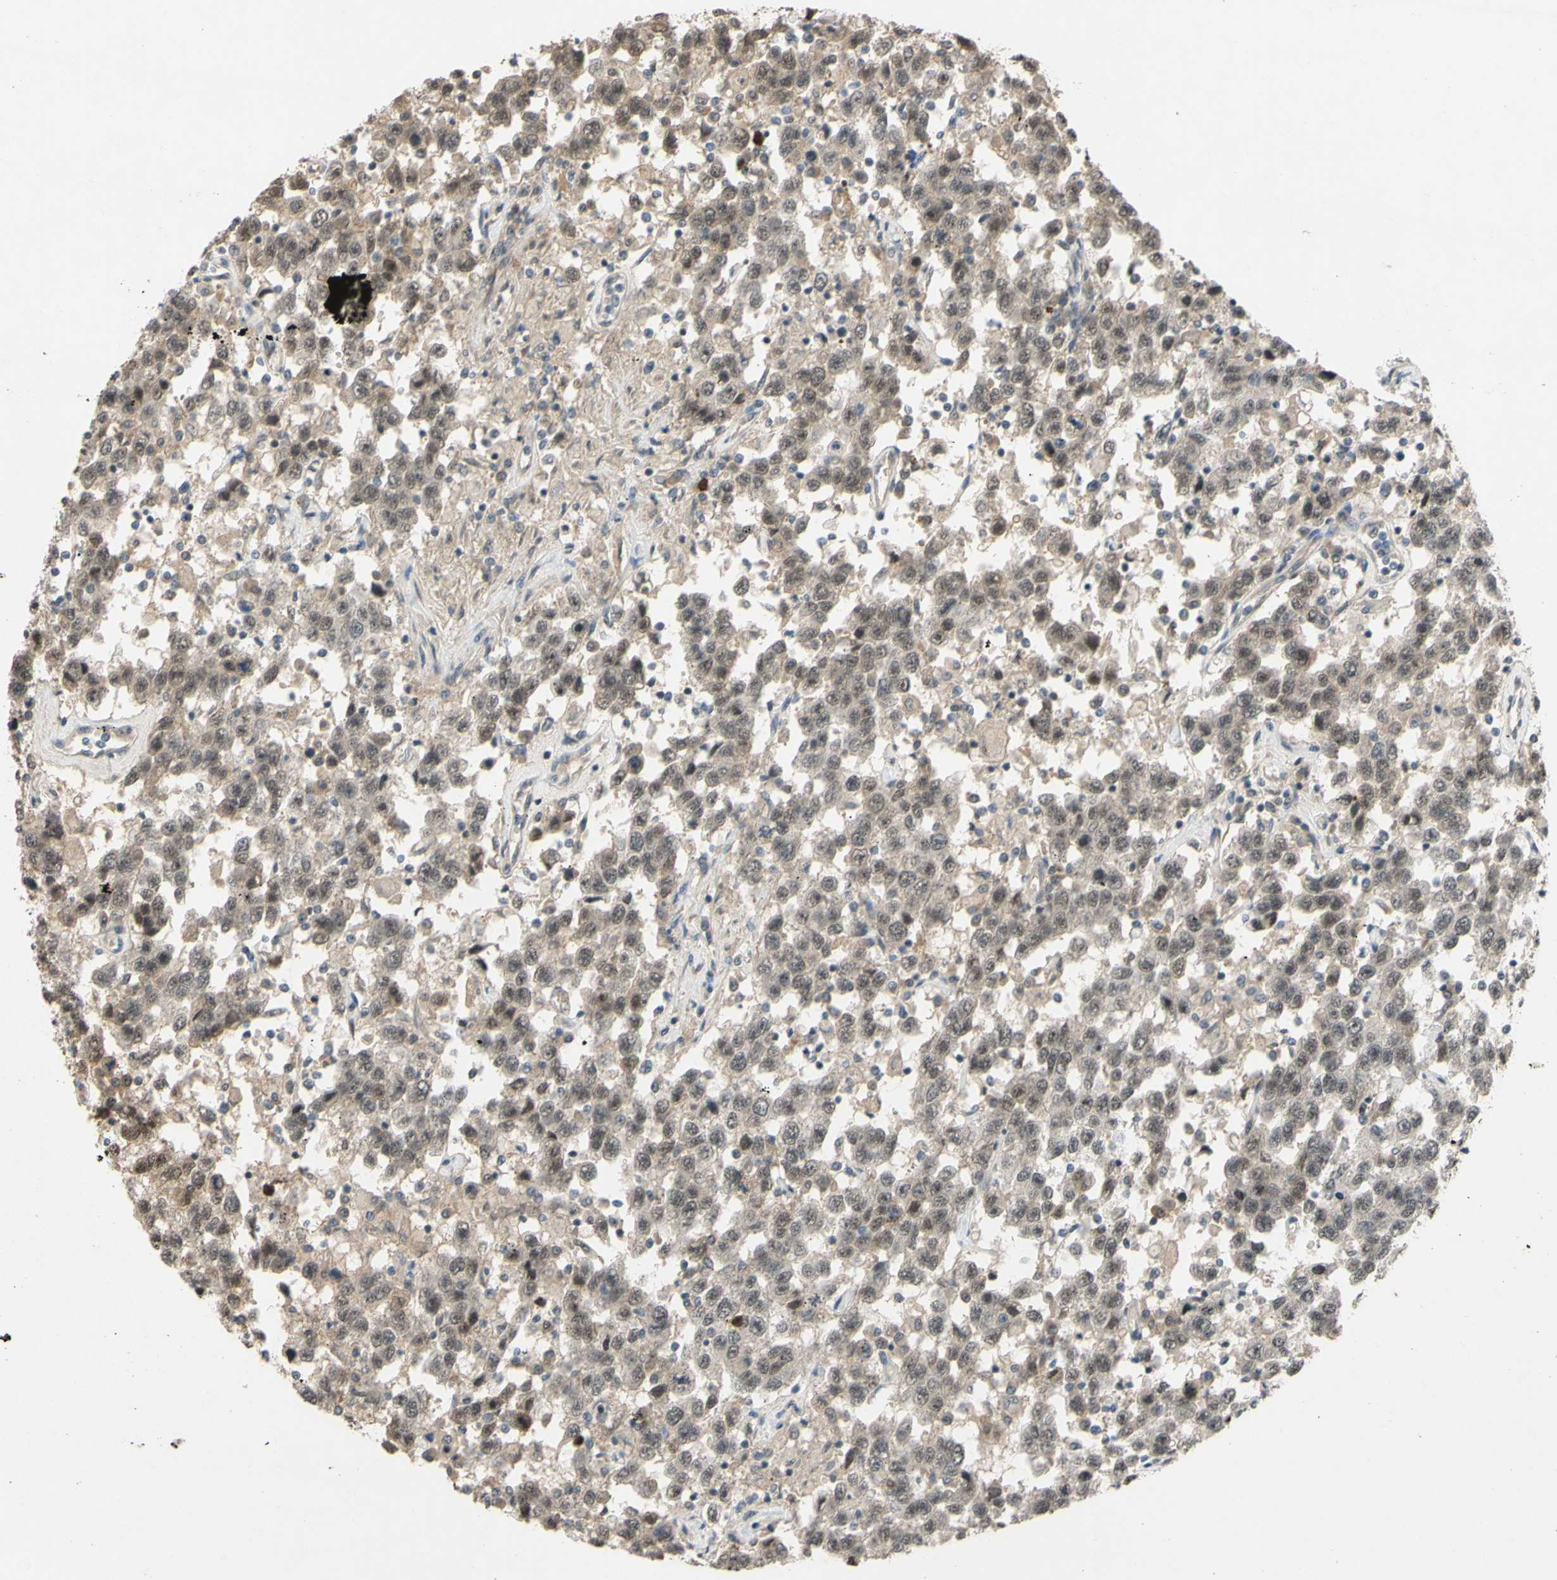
{"staining": {"intensity": "weak", "quantity": ">75%", "location": "cytoplasmic/membranous,nuclear"}, "tissue": "testis cancer", "cell_type": "Tumor cells", "image_type": "cancer", "snomed": [{"axis": "morphology", "description": "Seminoma, NOS"}, {"axis": "topography", "description": "Testis"}], "caption": "Immunohistochemical staining of human testis cancer shows weak cytoplasmic/membranous and nuclear protein positivity in approximately >75% of tumor cells.", "gene": "ALK", "patient": {"sex": "male", "age": 41}}